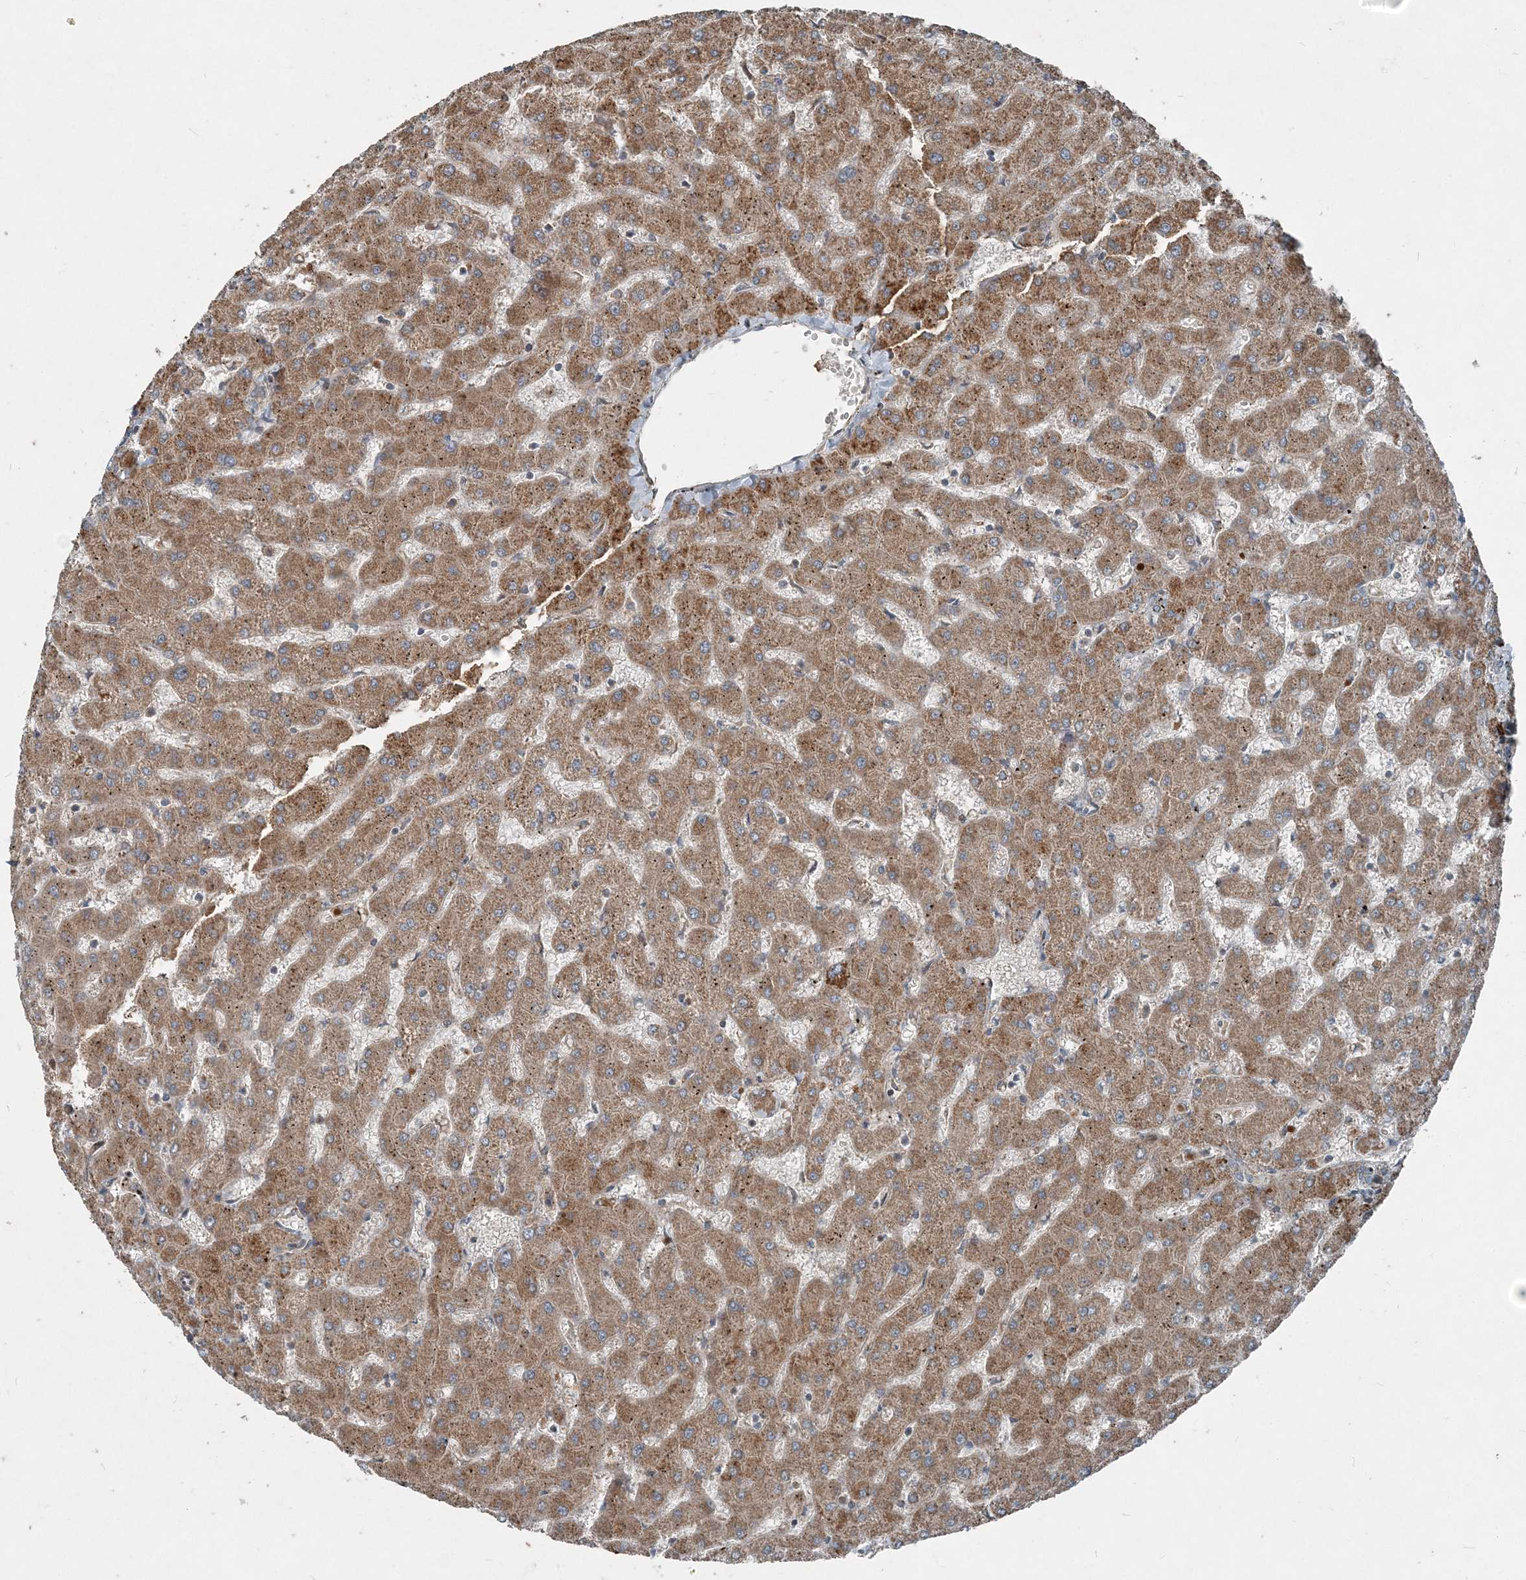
{"staining": {"intensity": "negative", "quantity": "none", "location": "none"}, "tissue": "liver", "cell_type": "Cholangiocytes", "image_type": "normal", "snomed": [{"axis": "morphology", "description": "Normal tissue, NOS"}, {"axis": "topography", "description": "Liver"}], "caption": "Liver stained for a protein using IHC demonstrates no positivity cholangiocytes.", "gene": "INTU", "patient": {"sex": "female", "age": 63}}